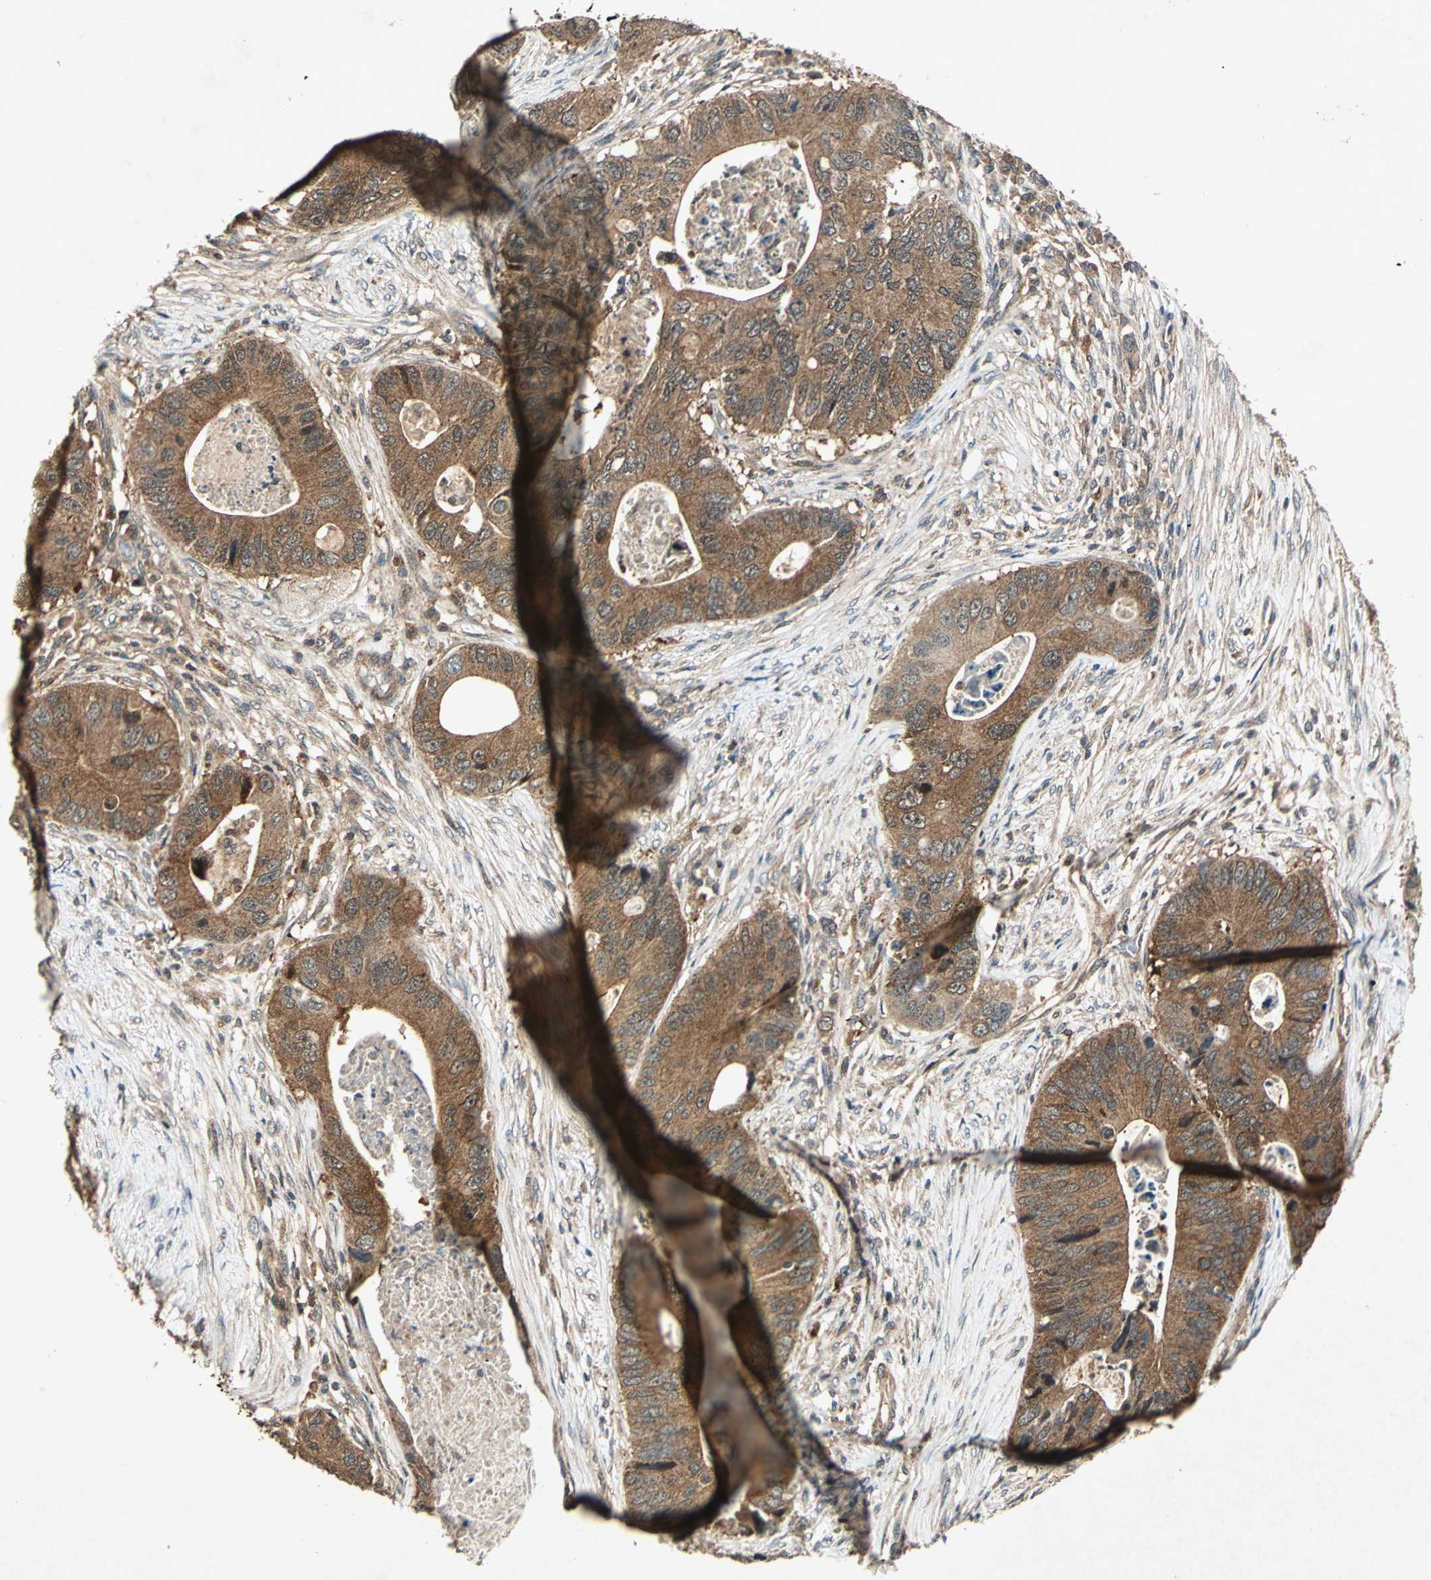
{"staining": {"intensity": "moderate", "quantity": ">75%", "location": "cytoplasmic/membranous"}, "tissue": "colorectal cancer", "cell_type": "Tumor cells", "image_type": "cancer", "snomed": [{"axis": "morphology", "description": "Adenocarcinoma, NOS"}, {"axis": "topography", "description": "Colon"}], "caption": "Immunohistochemistry (IHC) photomicrograph of human colorectal cancer (adenocarcinoma) stained for a protein (brown), which exhibits medium levels of moderate cytoplasmic/membranous staining in about >75% of tumor cells.", "gene": "AHSA1", "patient": {"sex": "male", "age": 71}}